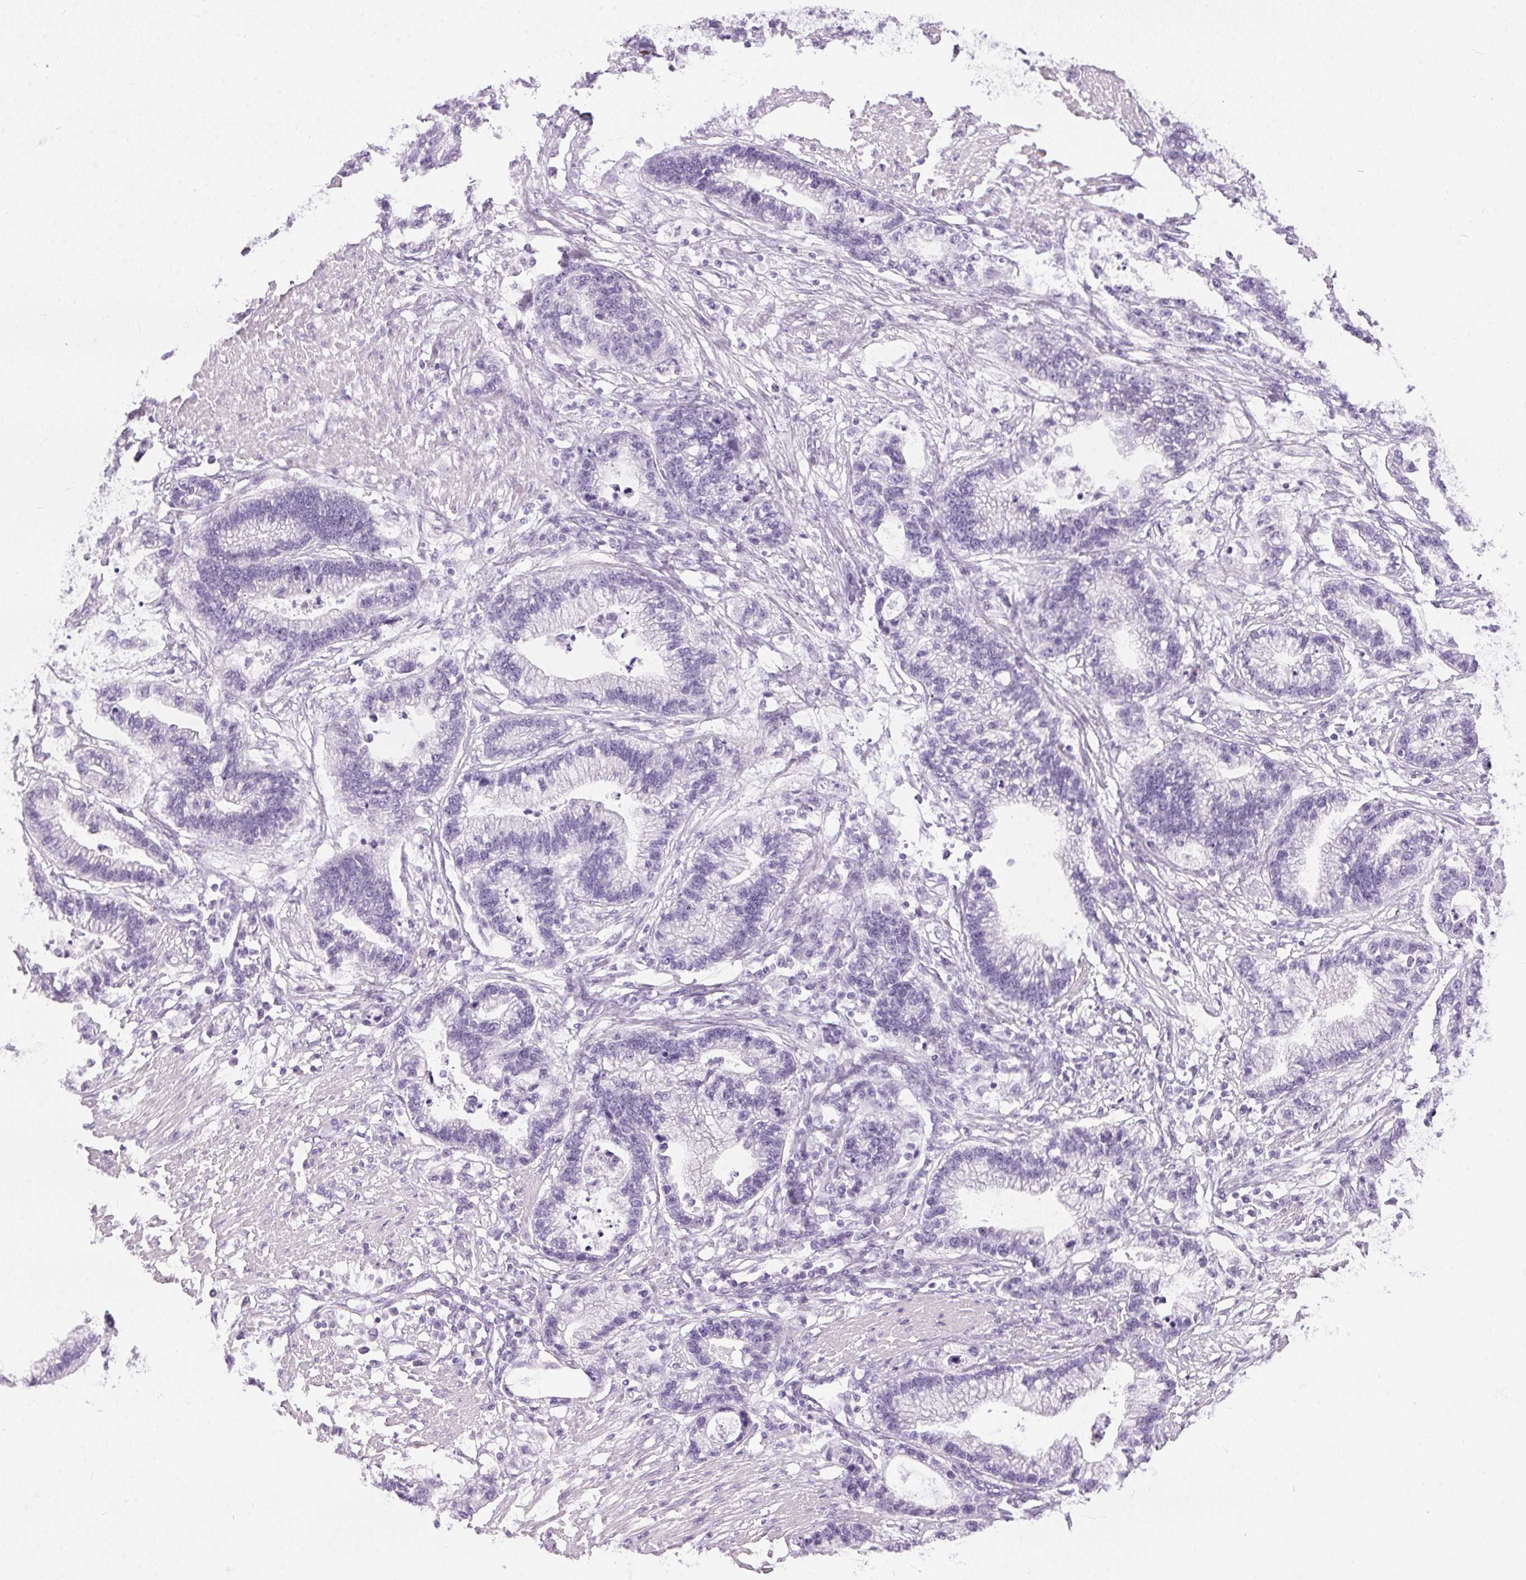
{"staining": {"intensity": "negative", "quantity": "none", "location": "none"}, "tissue": "stomach cancer", "cell_type": "Tumor cells", "image_type": "cancer", "snomed": [{"axis": "morphology", "description": "Adenocarcinoma, NOS"}, {"axis": "topography", "description": "Stomach"}], "caption": "Human stomach cancer (adenocarcinoma) stained for a protein using IHC demonstrates no positivity in tumor cells.", "gene": "GBP6", "patient": {"sex": "male", "age": 83}}